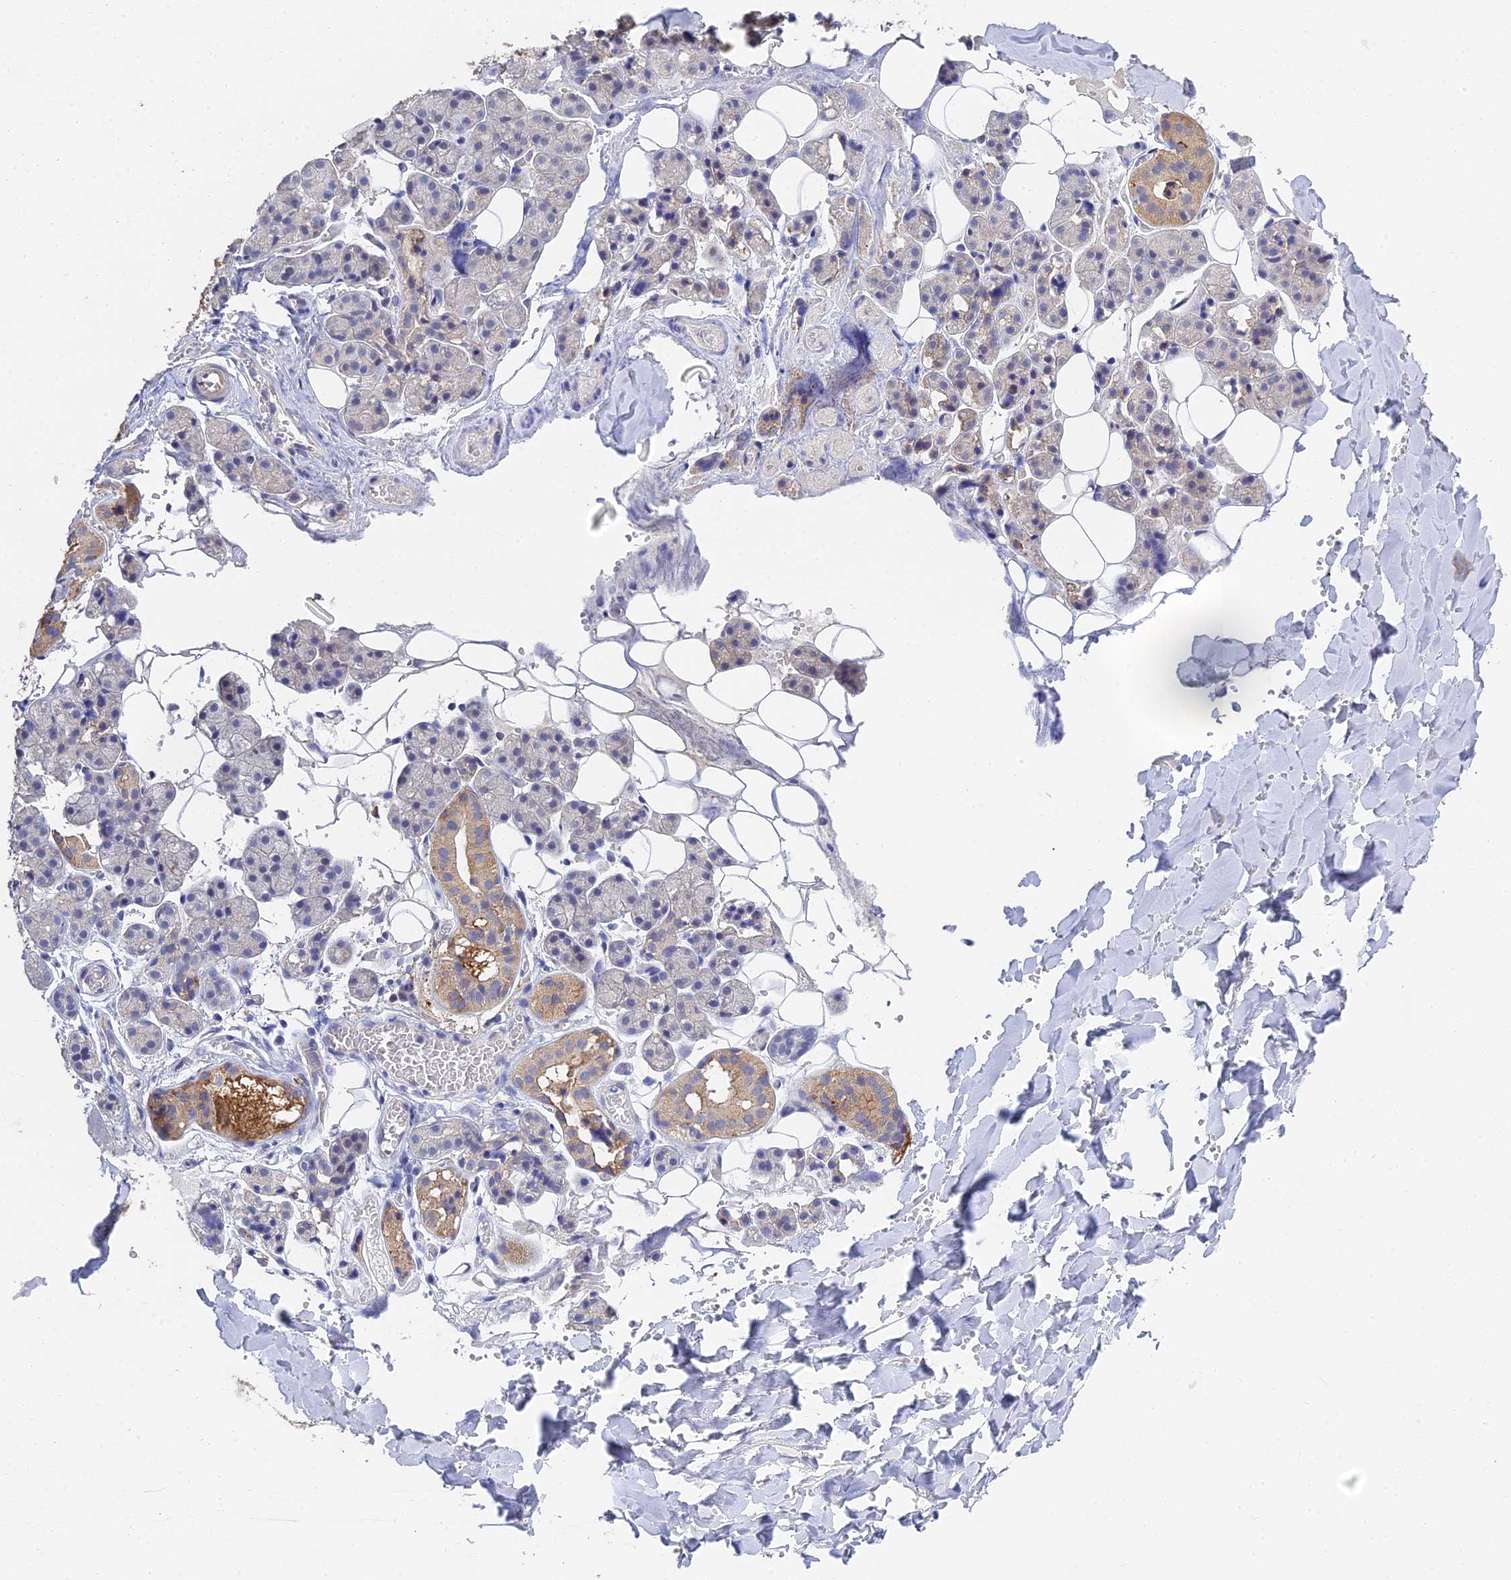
{"staining": {"intensity": "weak", "quantity": "<25%", "location": "cytoplasmic/membranous"}, "tissue": "salivary gland", "cell_type": "Glandular cells", "image_type": "normal", "snomed": [{"axis": "morphology", "description": "Normal tissue, NOS"}, {"axis": "topography", "description": "Salivary gland"}], "caption": "This is an immunohistochemistry image of unremarkable salivary gland. There is no expression in glandular cells.", "gene": "HOXB1", "patient": {"sex": "female", "age": 33}}